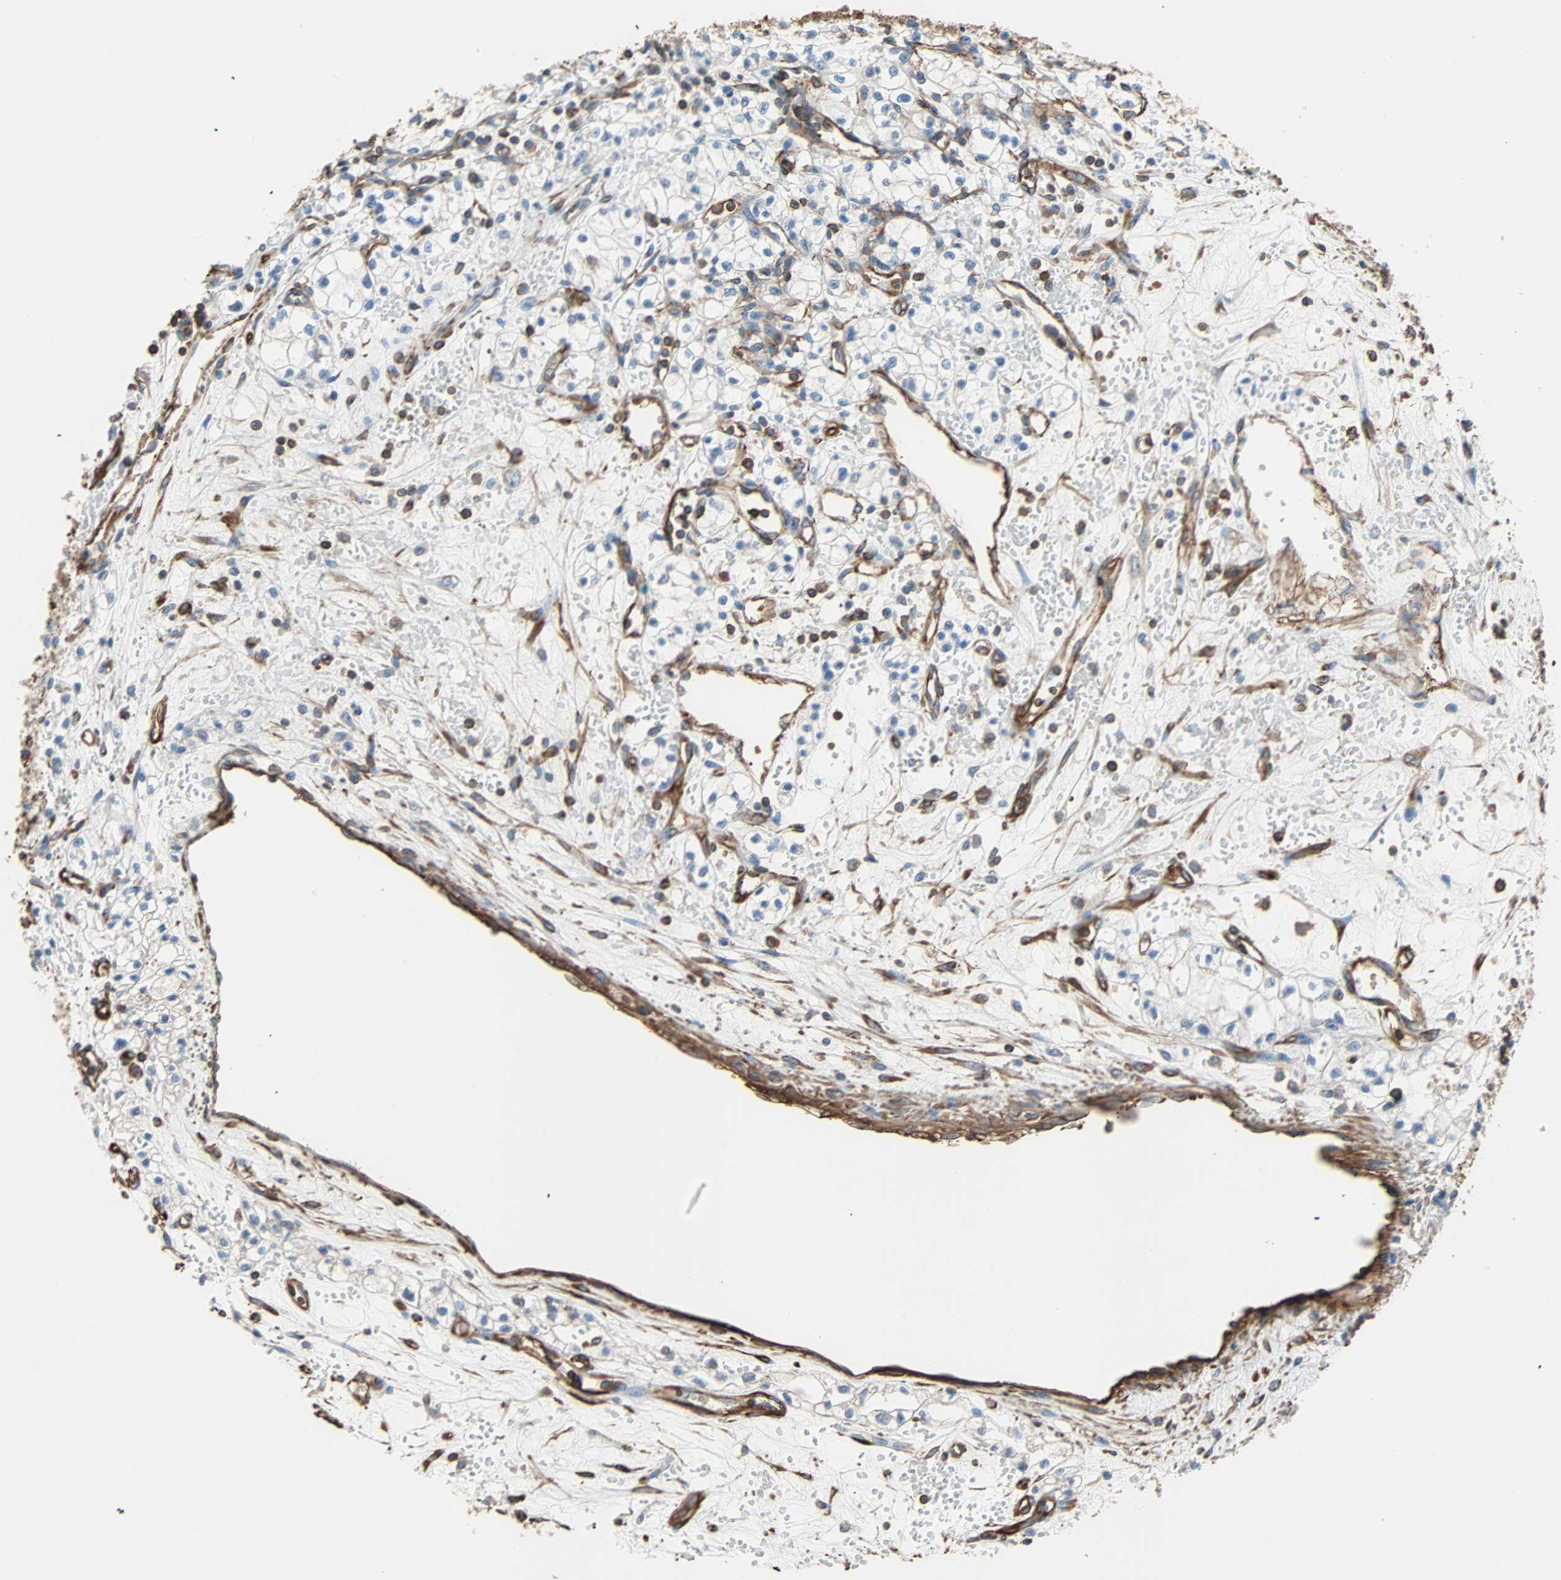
{"staining": {"intensity": "negative", "quantity": "none", "location": "none"}, "tissue": "renal cancer", "cell_type": "Tumor cells", "image_type": "cancer", "snomed": [{"axis": "morphology", "description": "Normal tissue, NOS"}, {"axis": "morphology", "description": "Adenocarcinoma, NOS"}, {"axis": "topography", "description": "Kidney"}], "caption": "An immunohistochemistry photomicrograph of renal adenocarcinoma is shown. There is no staining in tumor cells of renal adenocarcinoma.", "gene": "GALNT10", "patient": {"sex": "male", "age": 59}}